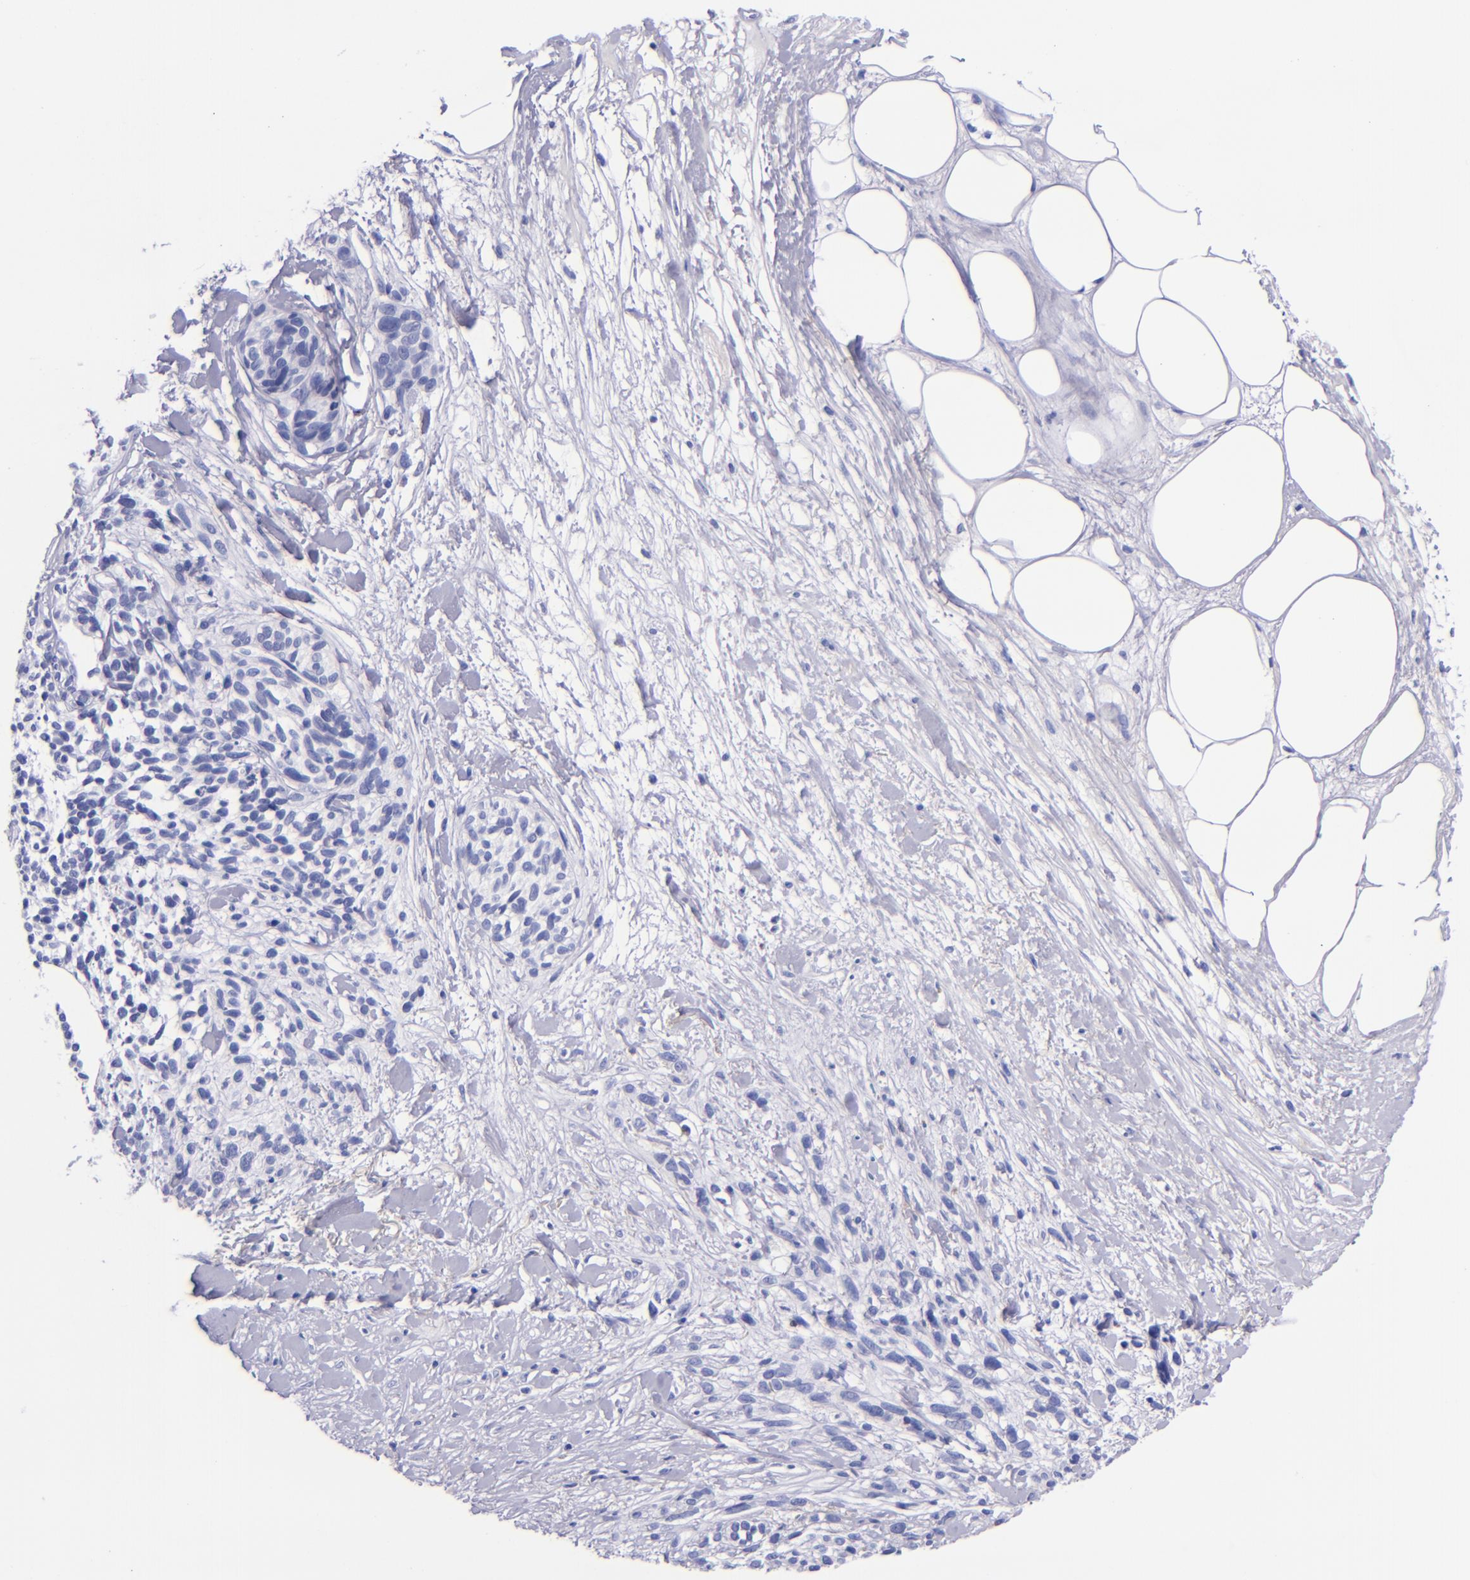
{"staining": {"intensity": "negative", "quantity": "none", "location": "none"}, "tissue": "melanoma", "cell_type": "Tumor cells", "image_type": "cancer", "snomed": [{"axis": "morphology", "description": "Malignant melanoma, NOS"}, {"axis": "topography", "description": "Skin"}], "caption": "Human malignant melanoma stained for a protein using immunohistochemistry (IHC) demonstrates no positivity in tumor cells.", "gene": "LAG3", "patient": {"sex": "female", "age": 85}}